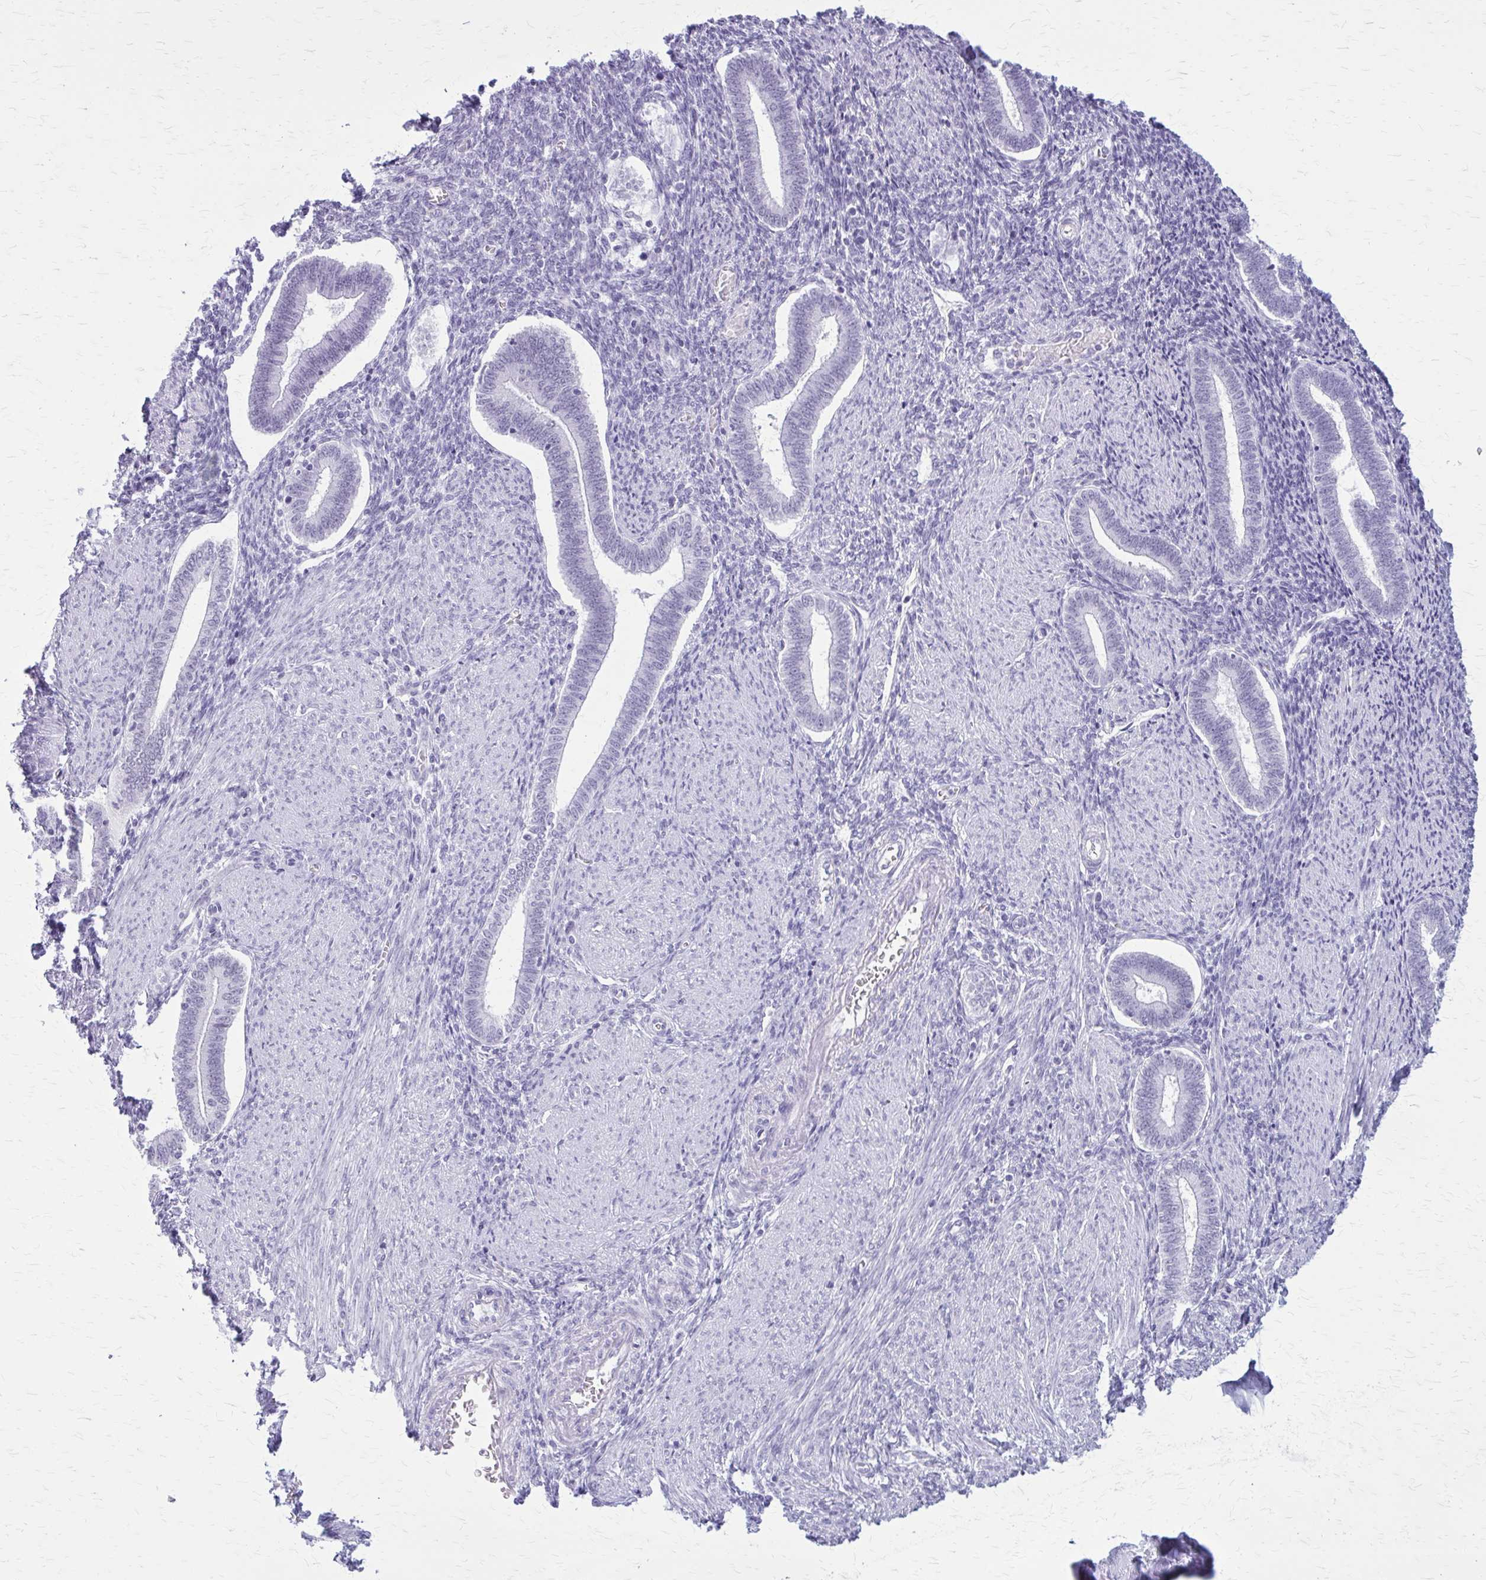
{"staining": {"intensity": "negative", "quantity": "none", "location": "none"}, "tissue": "endometrium", "cell_type": "Cells in endometrial stroma", "image_type": "normal", "snomed": [{"axis": "morphology", "description": "Normal tissue, NOS"}, {"axis": "topography", "description": "Endometrium"}], "caption": "Immunohistochemistry (IHC) photomicrograph of benign human endometrium stained for a protein (brown), which displays no positivity in cells in endometrial stroma. (Brightfield microscopy of DAB immunohistochemistry (IHC) at high magnification).", "gene": "GAD1", "patient": {"sex": "female", "age": 42}}